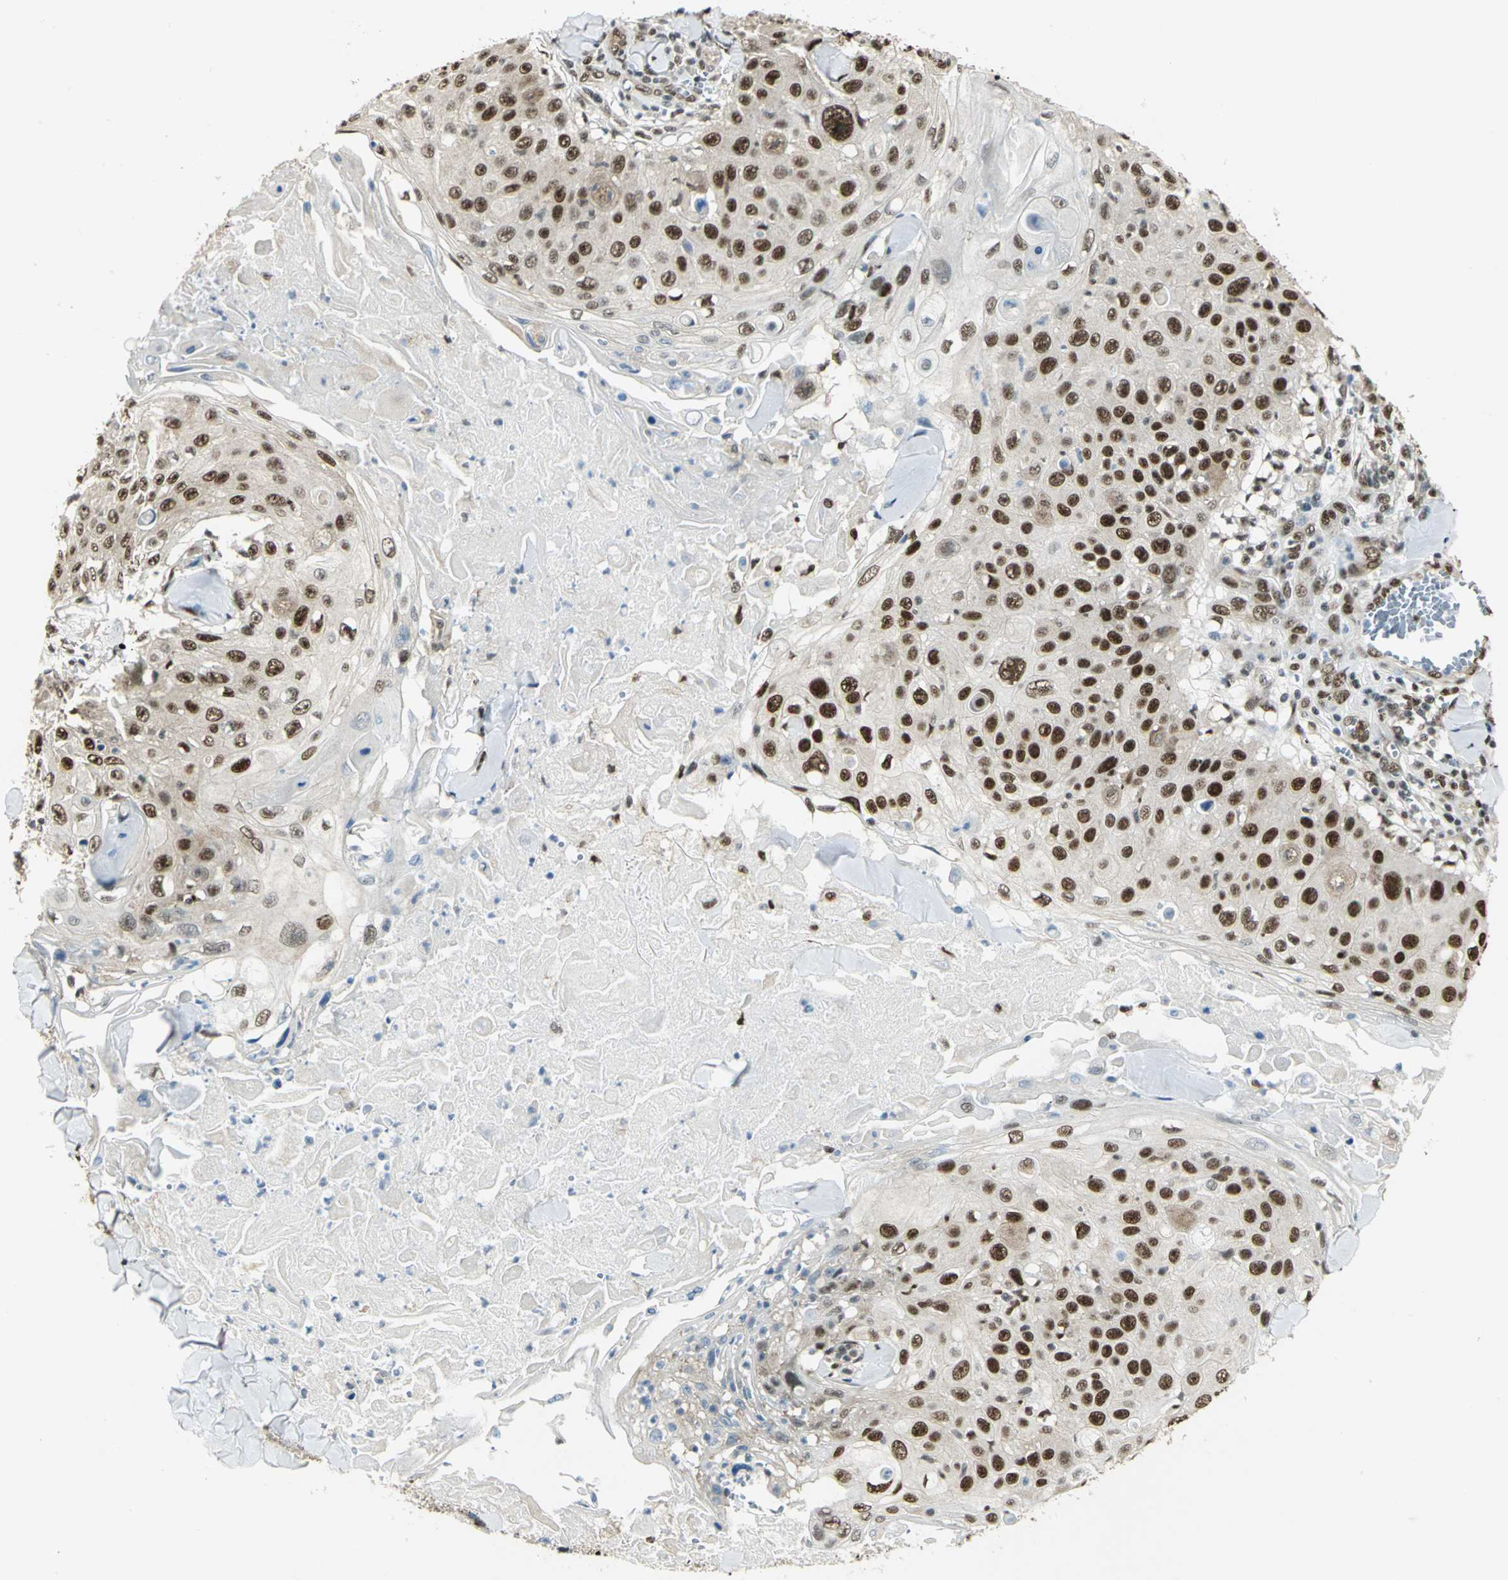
{"staining": {"intensity": "moderate", "quantity": ">75%", "location": "nuclear"}, "tissue": "skin cancer", "cell_type": "Tumor cells", "image_type": "cancer", "snomed": [{"axis": "morphology", "description": "Squamous cell carcinoma, NOS"}, {"axis": "topography", "description": "Skin"}], "caption": "This image displays IHC staining of human skin squamous cell carcinoma, with medium moderate nuclear staining in about >75% of tumor cells.", "gene": "DDX5", "patient": {"sex": "male", "age": 86}}